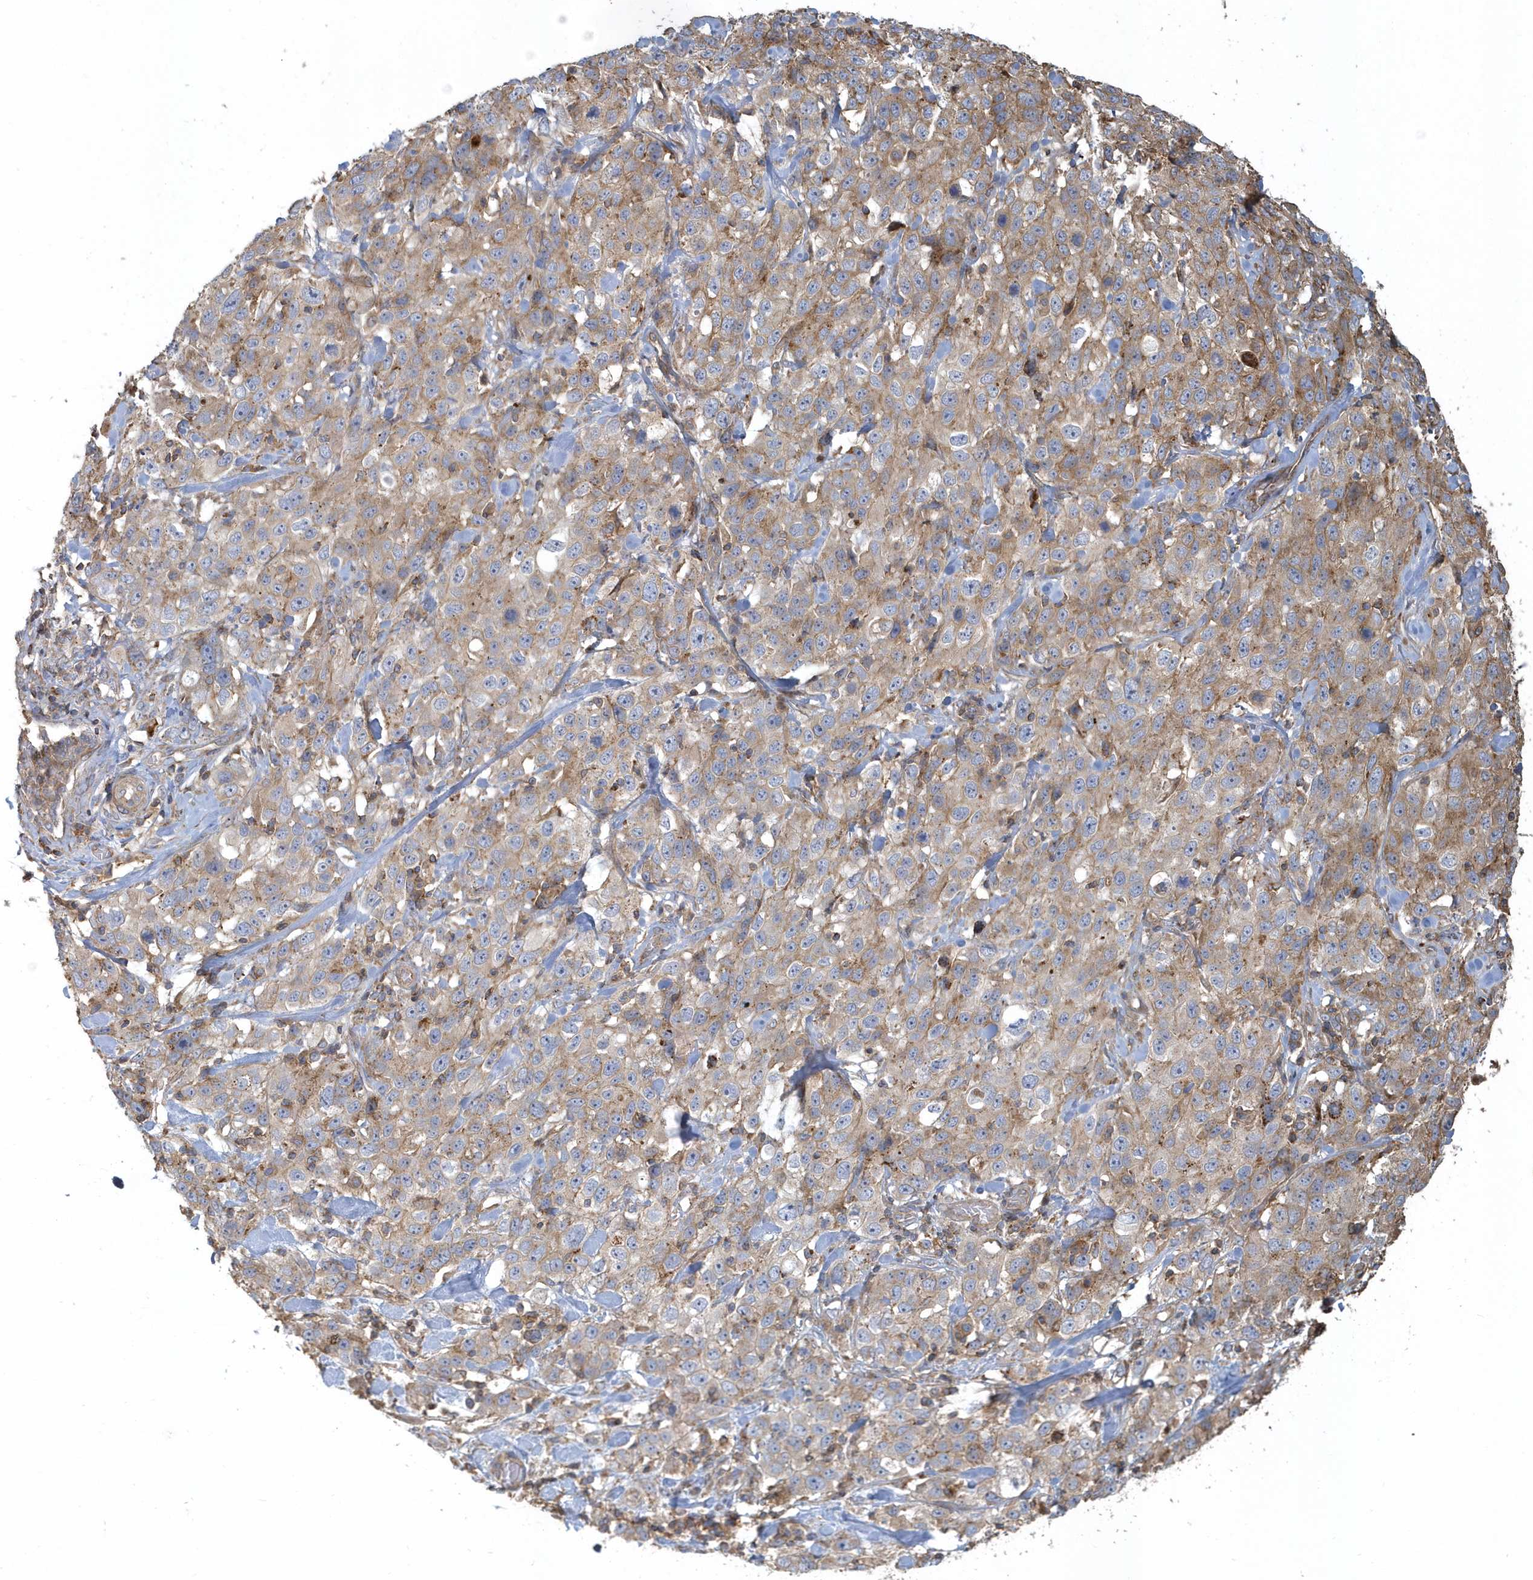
{"staining": {"intensity": "weak", "quantity": ">75%", "location": "cytoplasmic/membranous"}, "tissue": "stomach cancer", "cell_type": "Tumor cells", "image_type": "cancer", "snomed": [{"axis": "morphology", "description": "Normal tissue, NOS"}, {"axis": "morphology", "description": "Adenocarcinoma, NOS"}, {"axis": "topography", "description": "Lymph node"}, {"axis": "topography", "description": "Stomach"}], "caption": "IHC (DAB) staining of stomach cancer shows weak cytoplasmic/membranous protein staining in approximately >75% of tumor cells. Nuclei are stained in blue.", "gene": "TRAIP", "patient": {"sex": "male", "age": 48}}